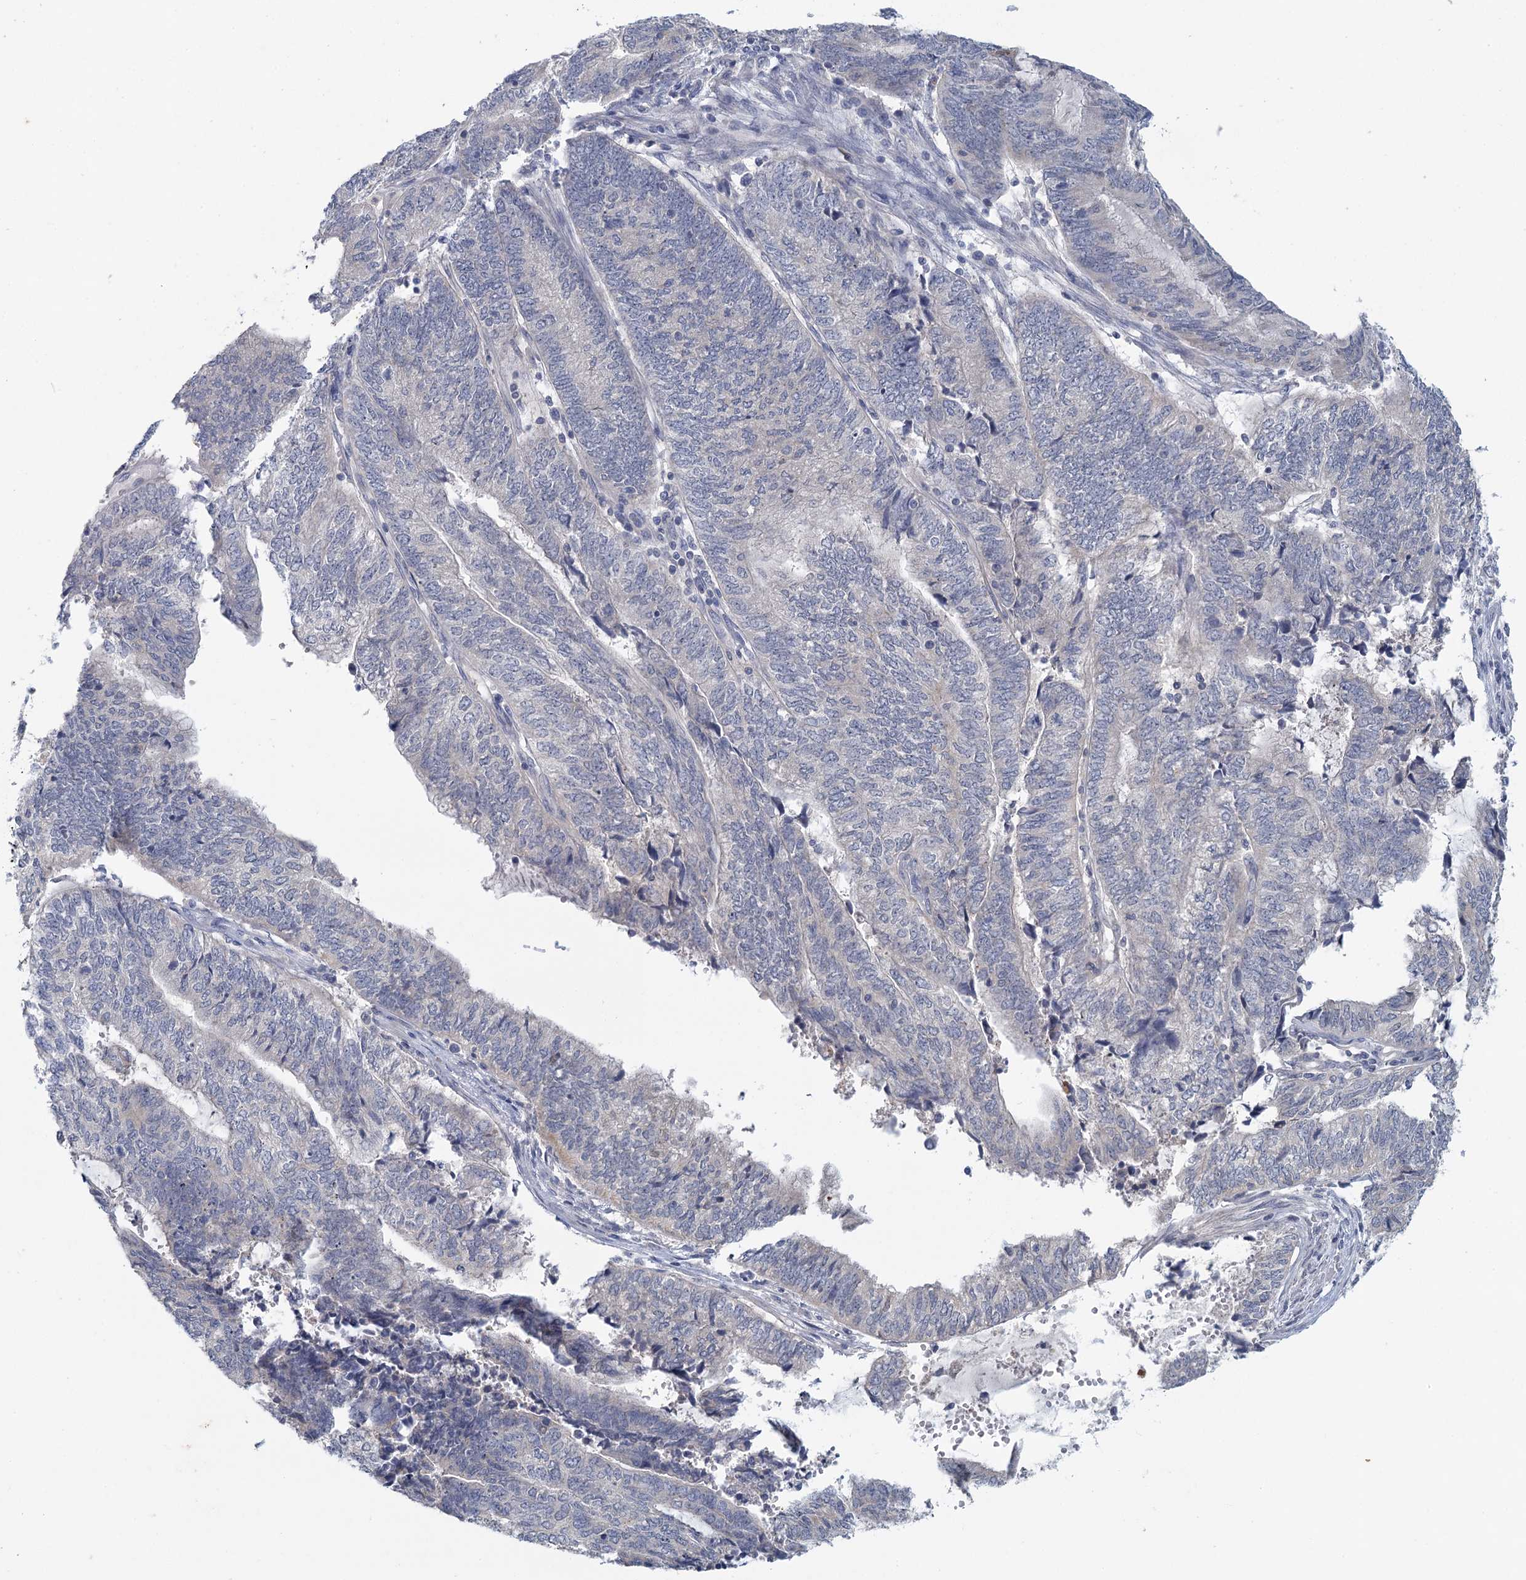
{"staining": {"intensity": "negative", "quantity": "none", "location": "none"}, "tissue": "endometrial cancer", "cell_type": "Tumor cells", "image_type": "cancer", "snomed": [{"axis": "morphology", "description": "Adenocarcinoma, NOS"}, {"axis": "topography", "description": "Uterus"}, {"axis": "topography", "description": "Endometrium"}], "caption": "IHC of human endometrial cancer (adenocarcinoma) exhibits no positivity in tumor cells.", "gene": "MYO7B", "patient": {"sex": "female", "age": 70}}